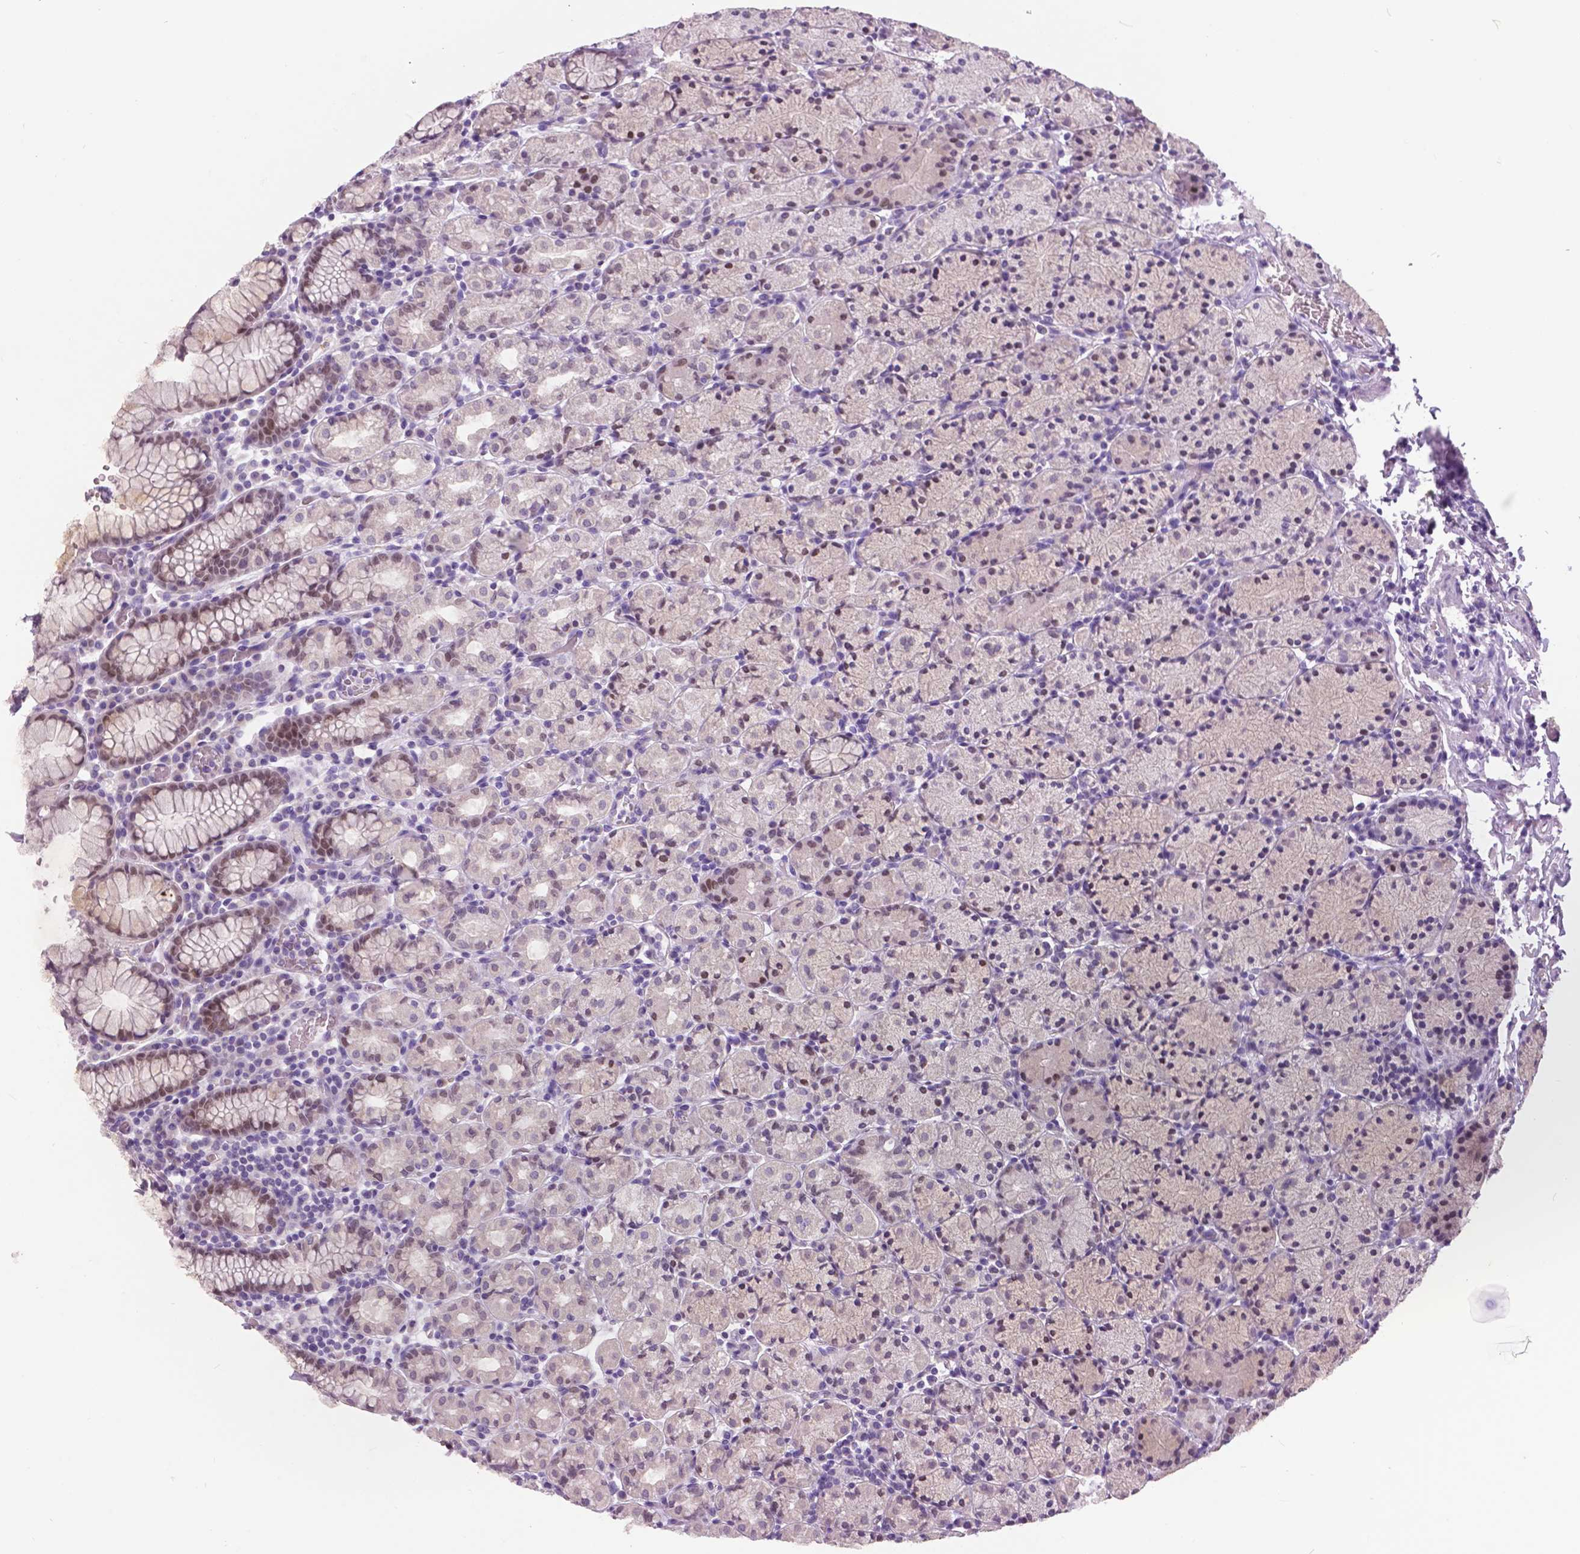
{"staining": {"intensity": "moderate", "quantity": "<25%", "location": "cytoplasmic/membranous,nuclear"}, "tissue": "stomach", "cell_type": "Glandular cells", "image_type": "normal", "snomed": [{"axis": "morphology", "description": "Normal tissue, NOS"}, {"axis": "topography", "description": "Stomach, upper"}, {"axis": "topography", "description": "Stomach"}], "caption": "A high-resolution photomicrograph shows IHC staining of benign stomach, which demonstrates moderate cytoplasmic/membranous,nuclear staining in approximately <25% of glandular cells. (DAB IHC, brown staining for protein, blue staining for nuclei).", "gene": "FOXA1", "patient": {"sex": "male", "age": 62}}